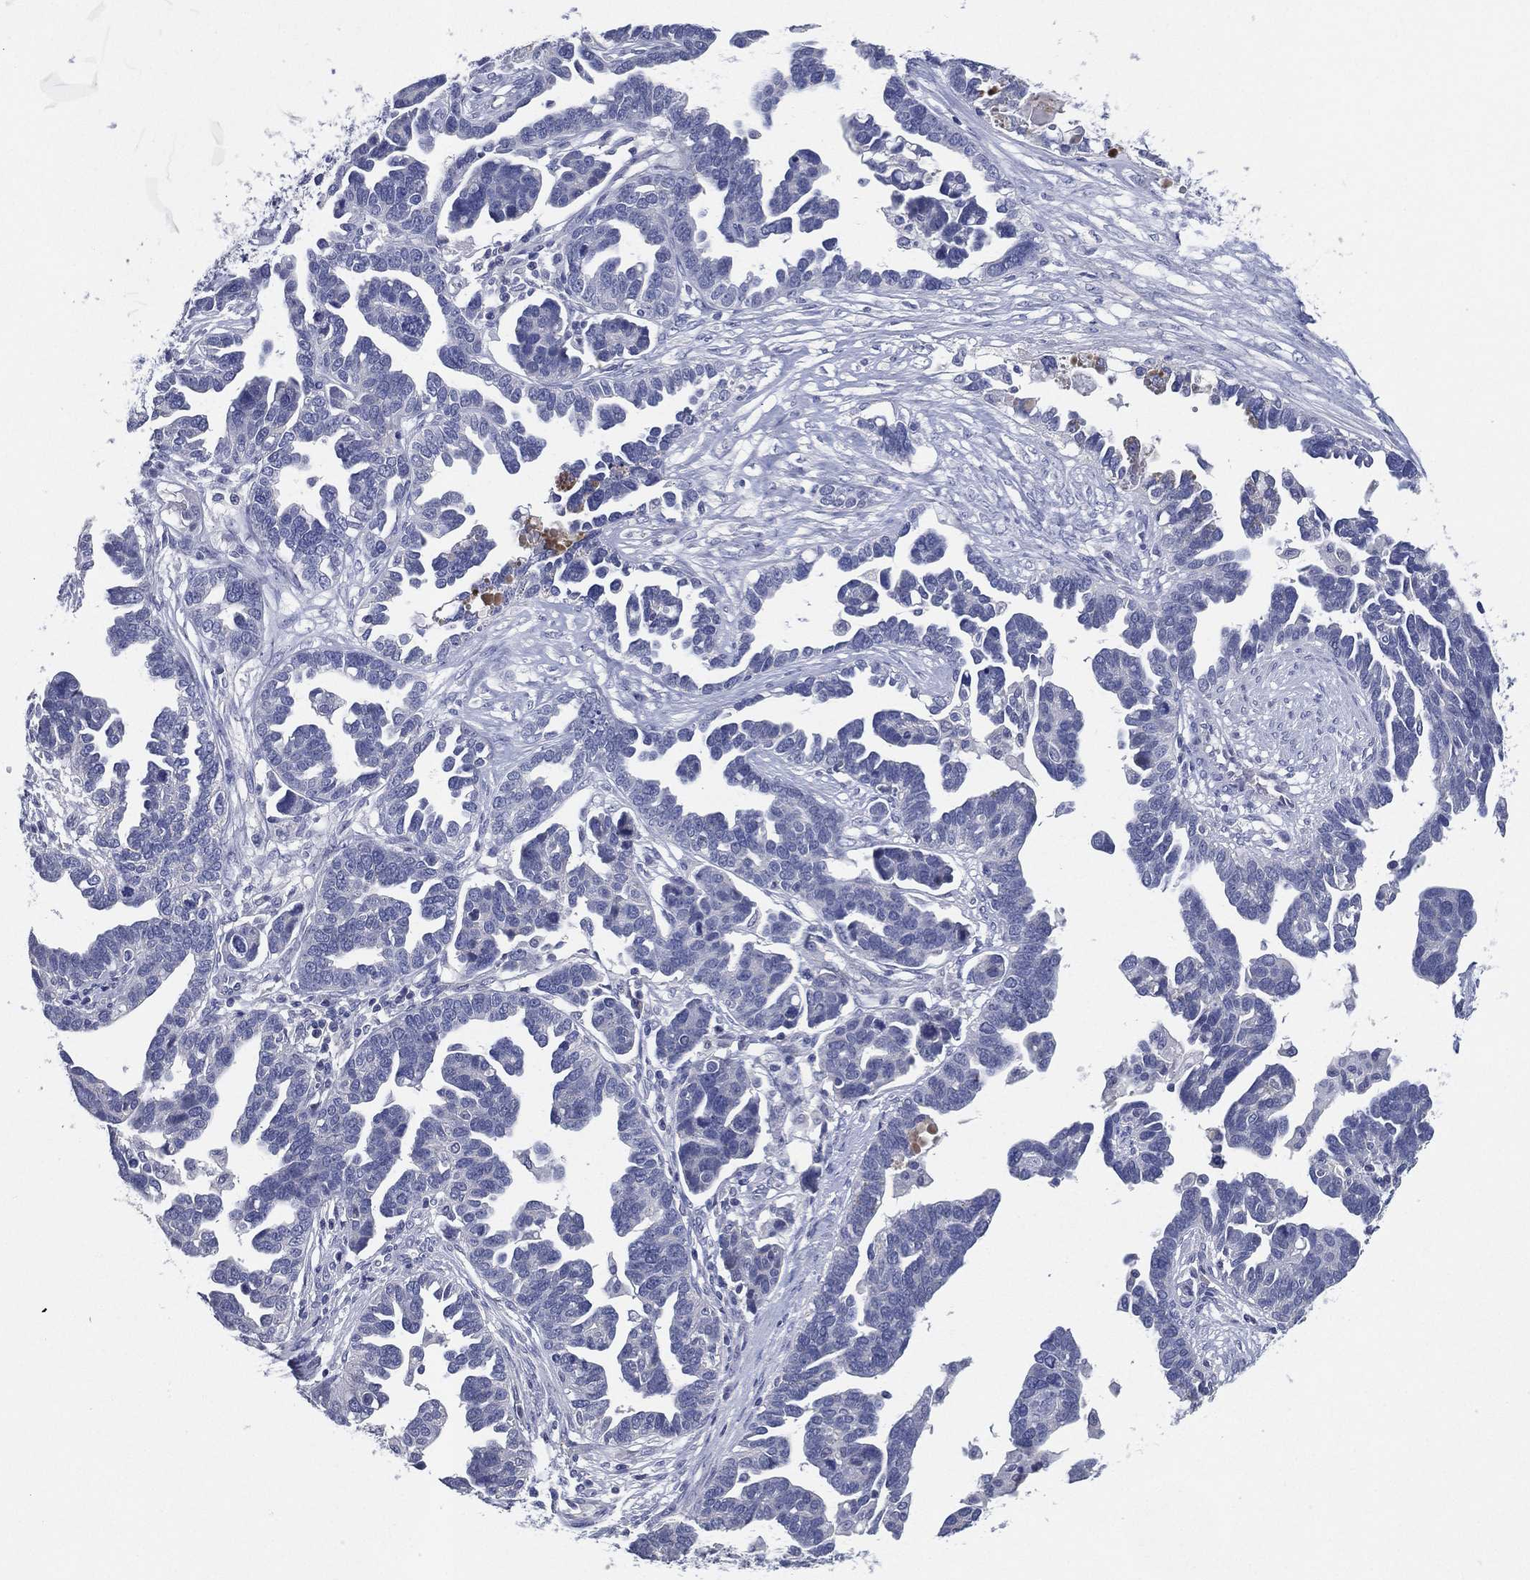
{"staining": {"intensity": "negative", "quantity": "none", "location": "none"}, "tissue": "ovarian cancer", "cell_type": "Tumor cells", "image_type": "cancer", "snomed": [{"axis": "morphology", "description": "Cystadenocarcinoma, serous, NOS"}, {"axis": "topography", "description": "Ovary"}], "caption": "A histopathology image of human serous cystadenocarcinoma (ovarian) is negative for staining in tumor cells.", "gene": "SLC13A4", "patient": {"sex": "female", "age": 54}}